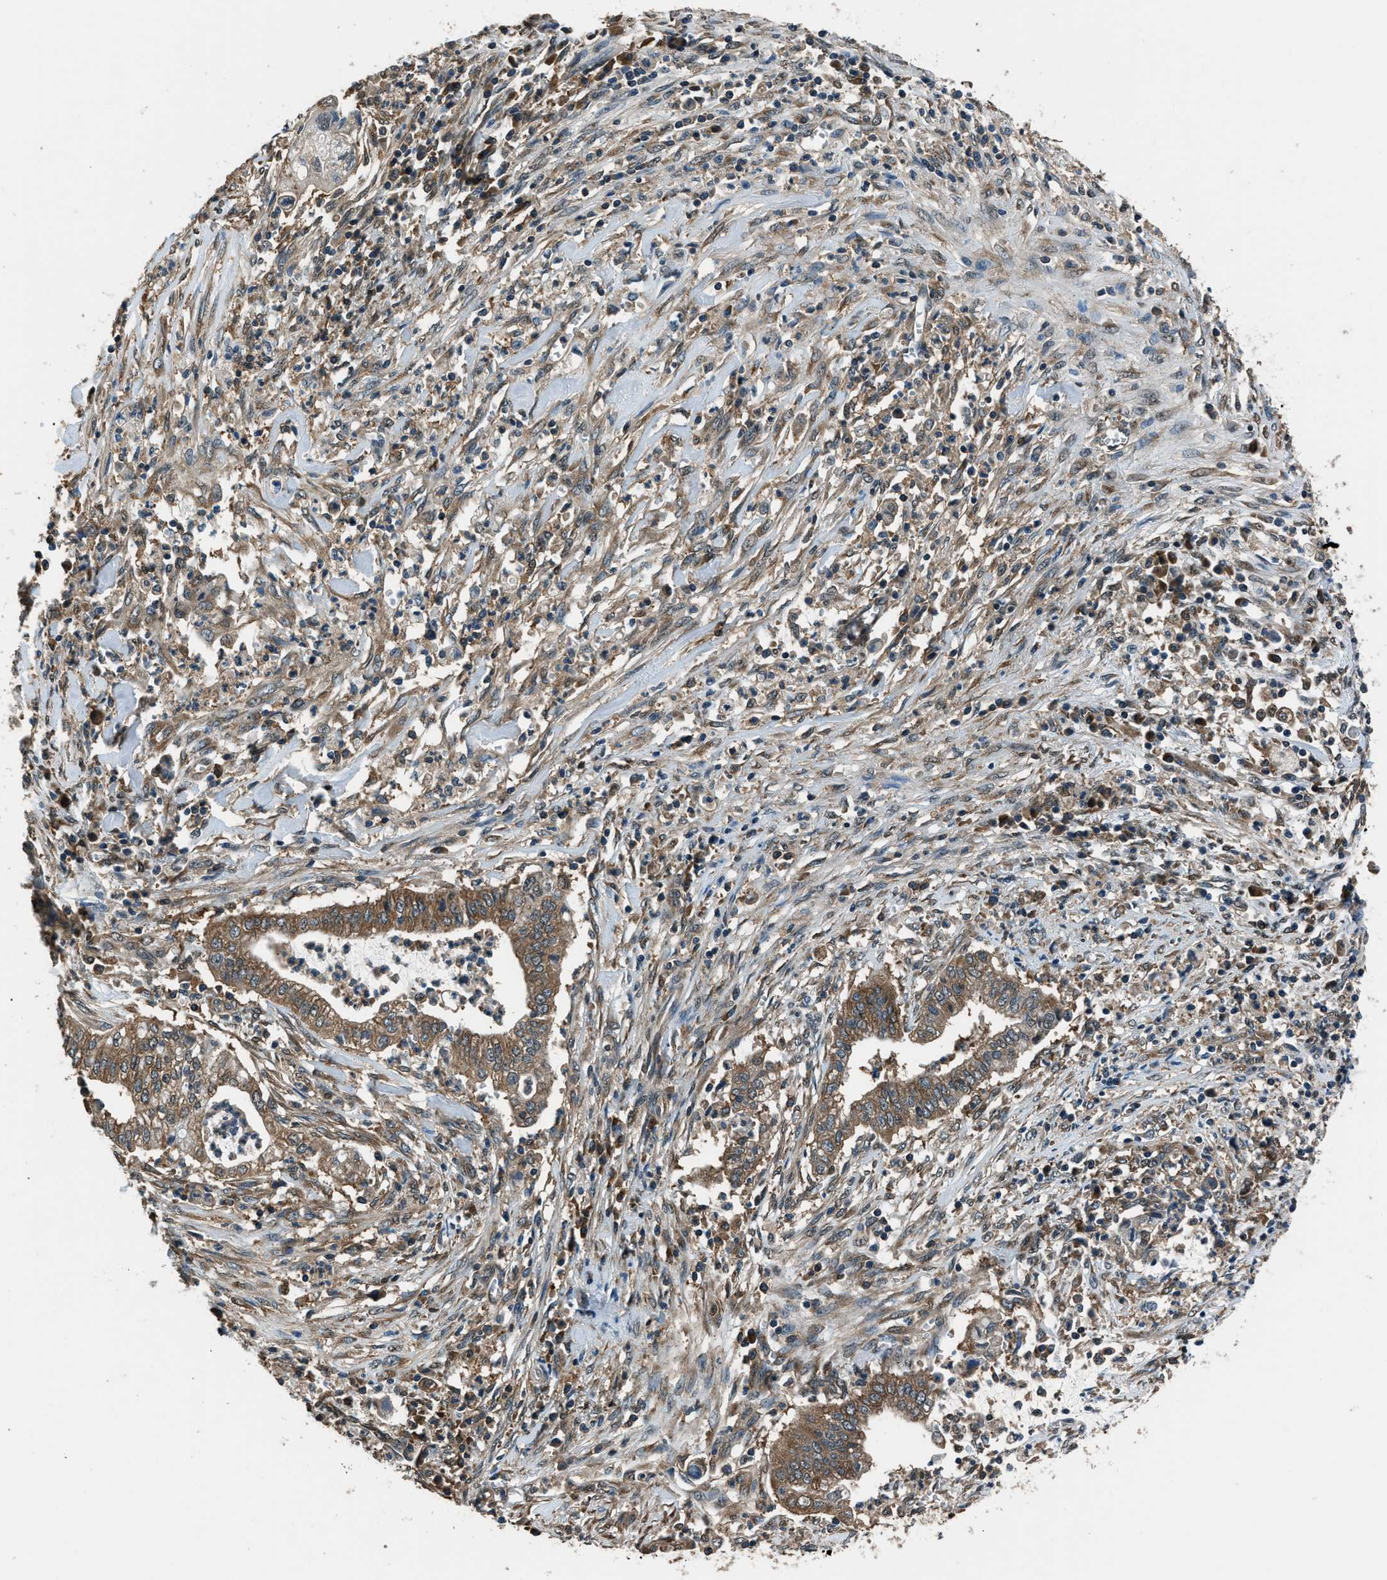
{"staining": {"intensity": "moderate", "quantity": ">75%", "location": "cytoplasmic/membranous"}, "tissue": "cervical cancer", "cell_type": "Tumor cells", "image_type": "cancer", "snomed": [{"axis": "morphology", "description": "Adenocarcinoma, NOS"}, {"axis": "topography", "description": "Cervix"}], "caption": "Immunohistochemical staining of cervical cancer reveals moderate cytoplasmic/membranous protein positivity in approximately >75% of tumor cells.", "gene": "ARFGAP2", "patient": {"sex": "female", "age": 44}}